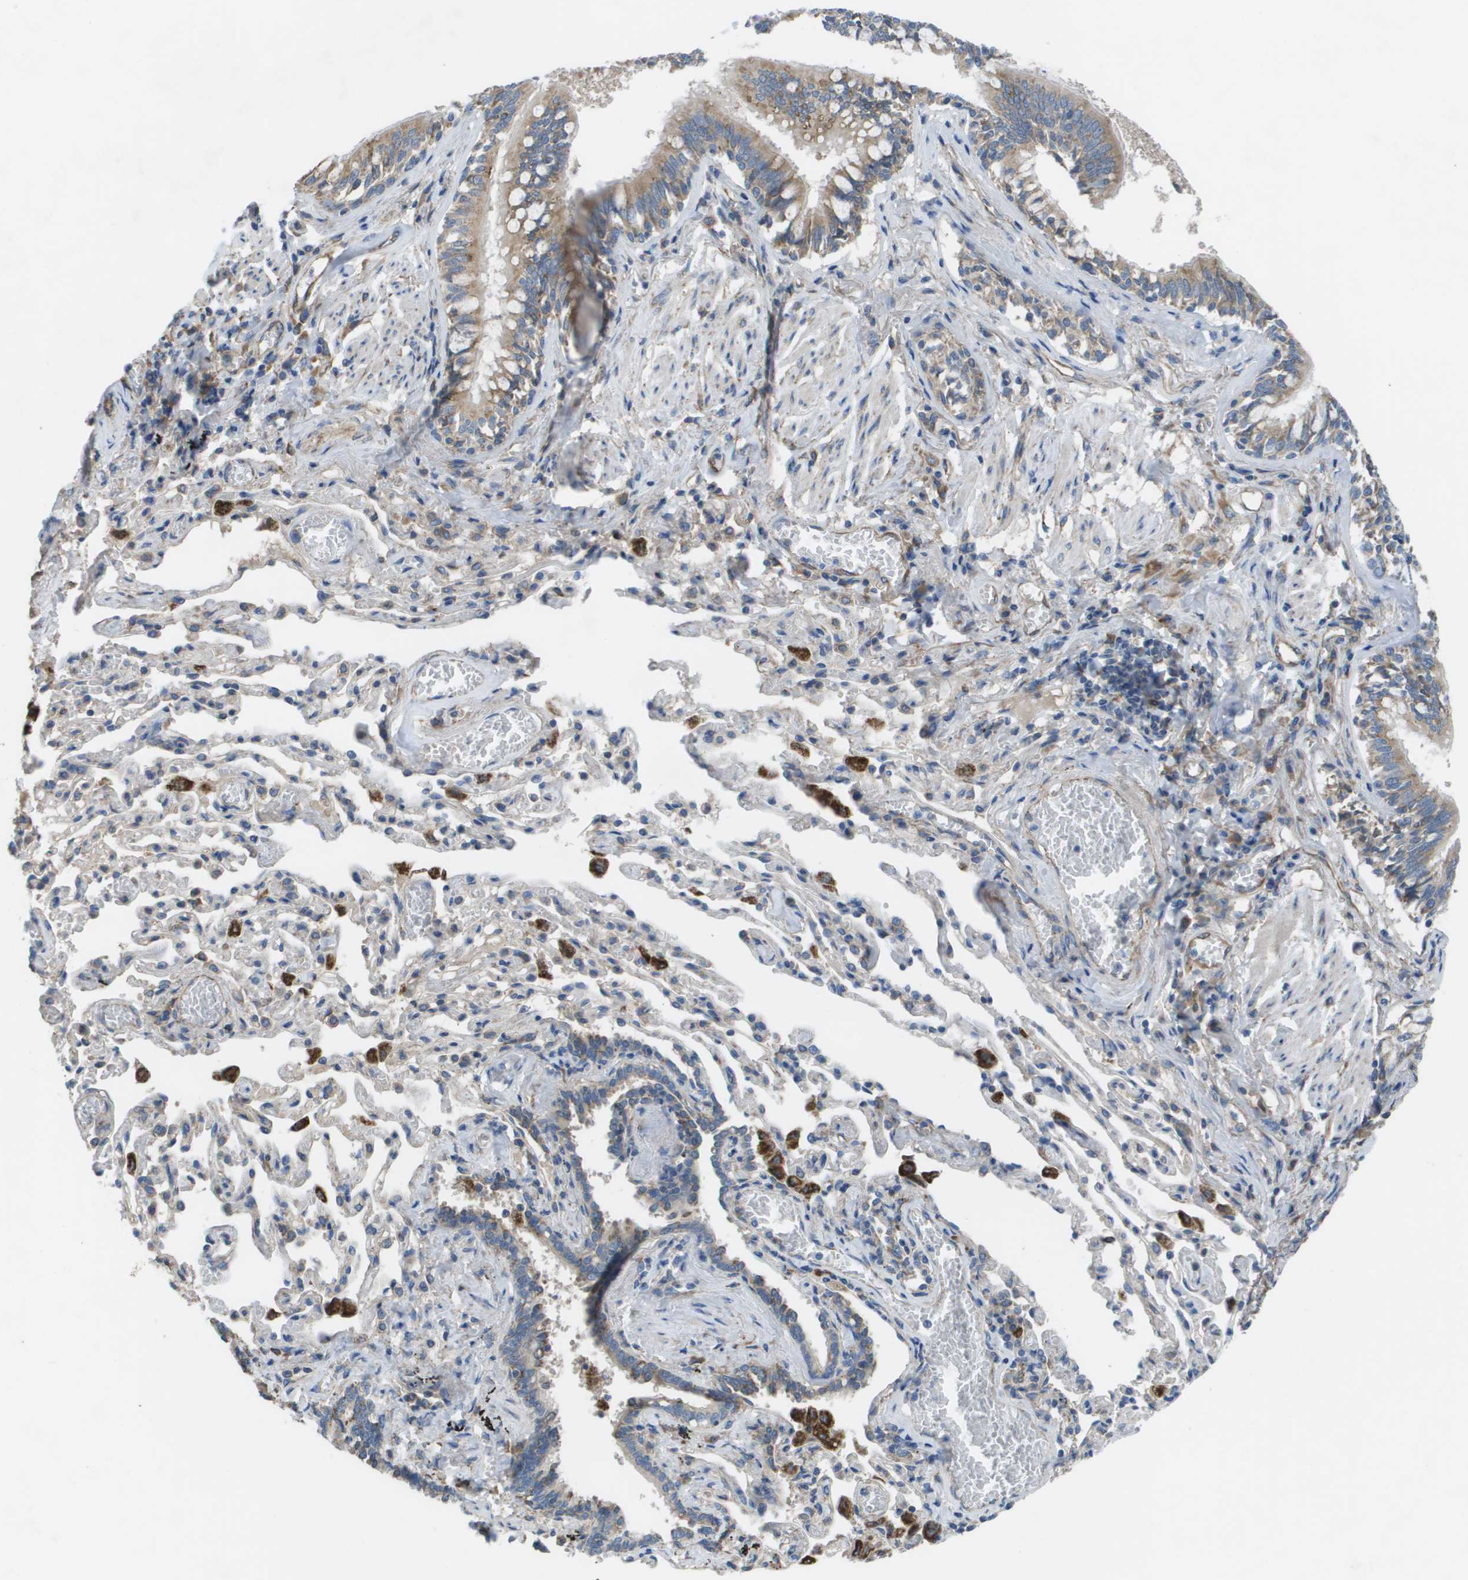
{"staining": {"intensity": "weak", "quantity": ">75%", "location": "cytoplasmic/membranous"}, "tissue": "bronchus", "cell_type": "Respiratory epithelial cells", "image_type": "normal", "snomed": [{"axis": "morphology", "description": "Normal tissue, NOS"}, {"axis": "morphology", "description": "Inflammation, NOS"}, {"axis": "topography", "description": "Cartilage tissue"}, {"axis": "topography", "description": "Lung"}], "caption": "The histopathology image displays immunohistochemical staining of benign bronchus. There is weak cytoplasmic/membranous positivity is seen in approximately >75% of respiratory epithelial cells.", "gene": "CLCN2", "patient": {"sex": "male", "age": 71}}